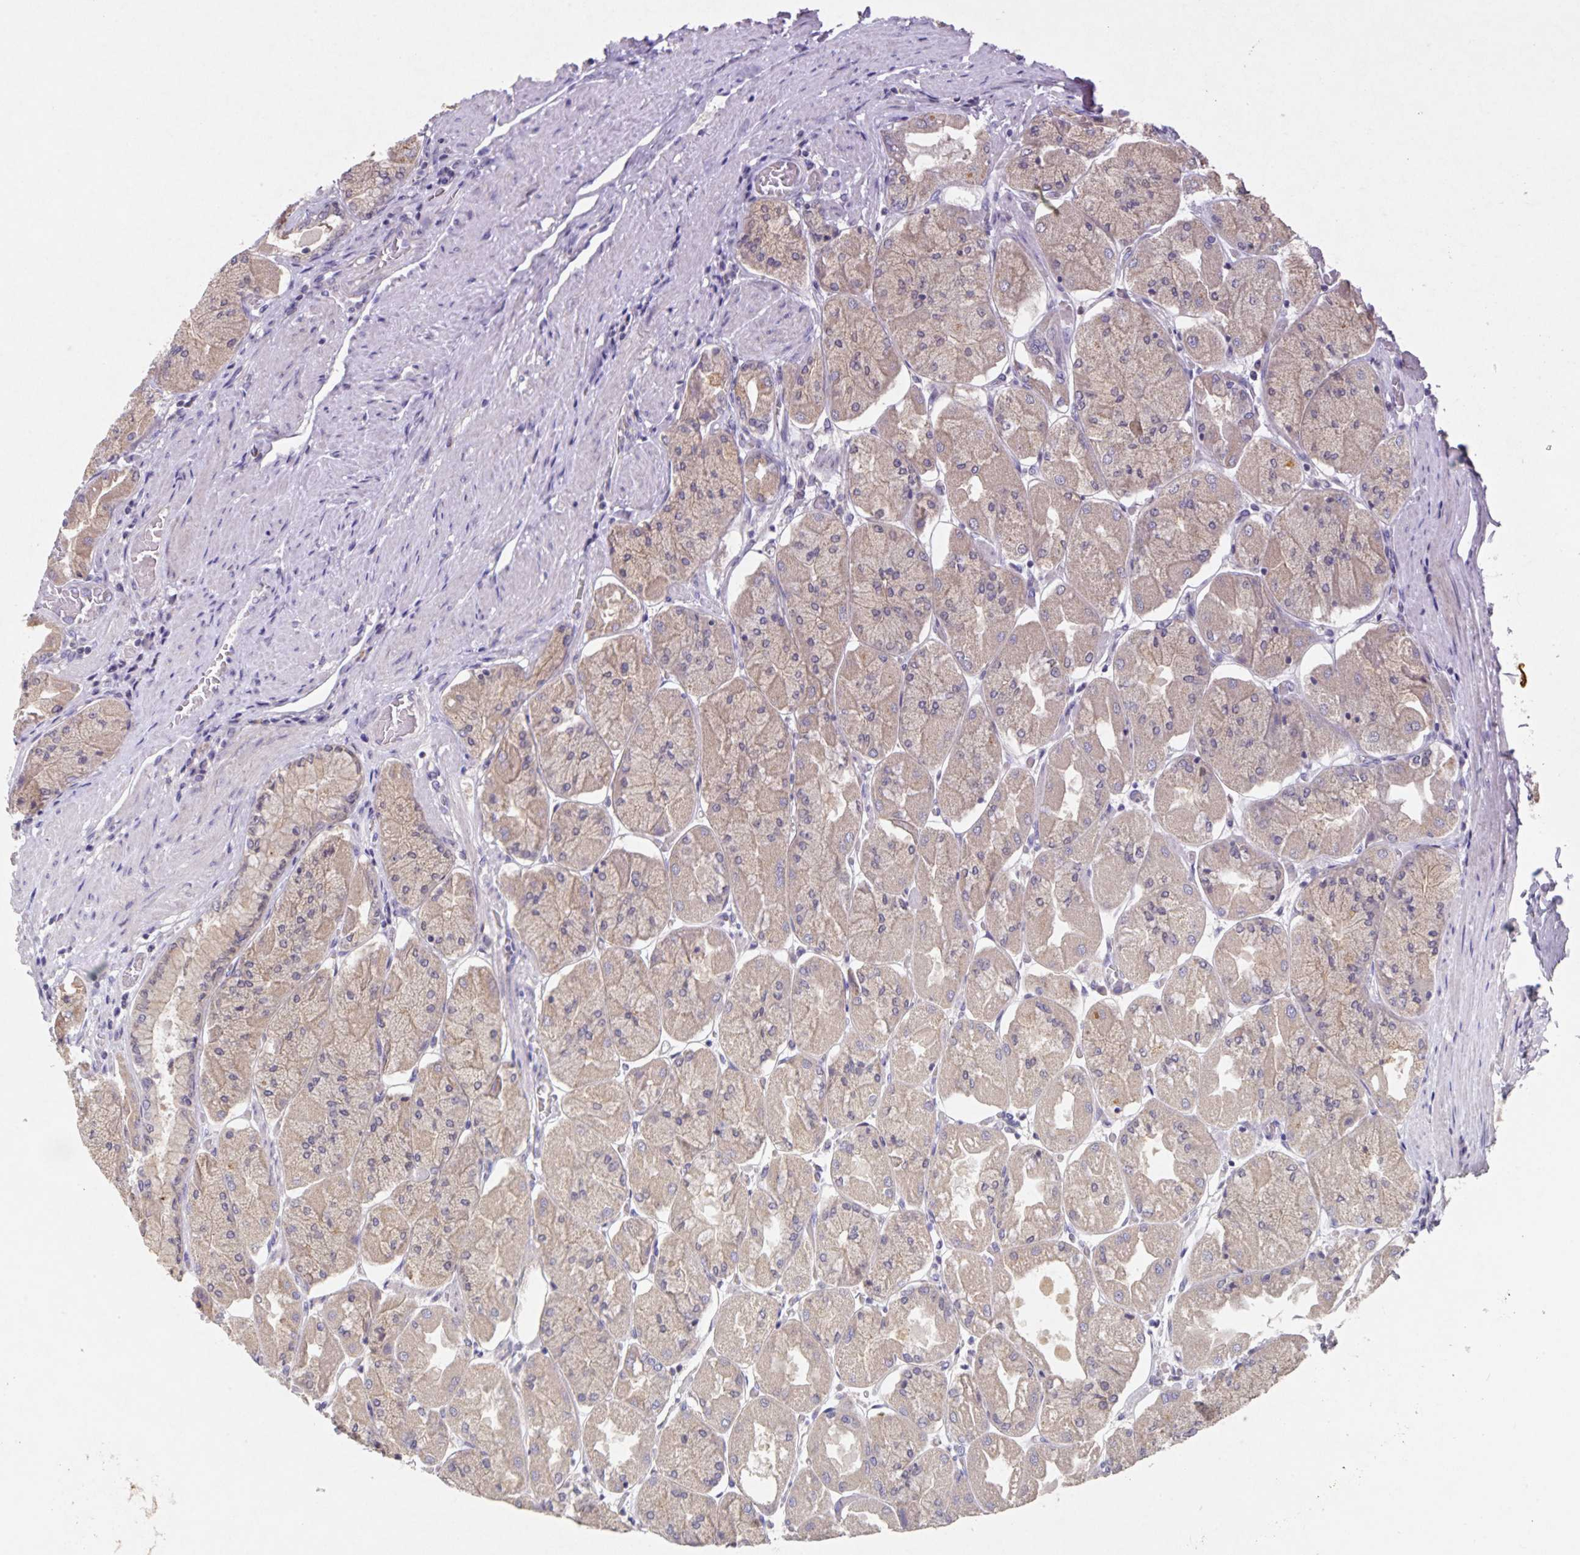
{"staining": {"intensity": "moderate", "quantity": "25%-75%", "location": "cytoplasmic/membranous"}, "tissue": "stomach", "cell_type": "Glandular cells", "image_type": "normal", "snomed": [{"axis": "morphology", "description": "Normal tissue, NOS"}, {"axis": "topography", "description": "Stomach"}], "caption": "Stomach stained with DAB (3,3'-diaminobenzidine) IHC reveals medium levels of moderate cytoplasmic/membranous positivity in about 25%-75% of glandular cells.", "gene": "HEPN1", "patient": {"sex": "female", "age": 61}}